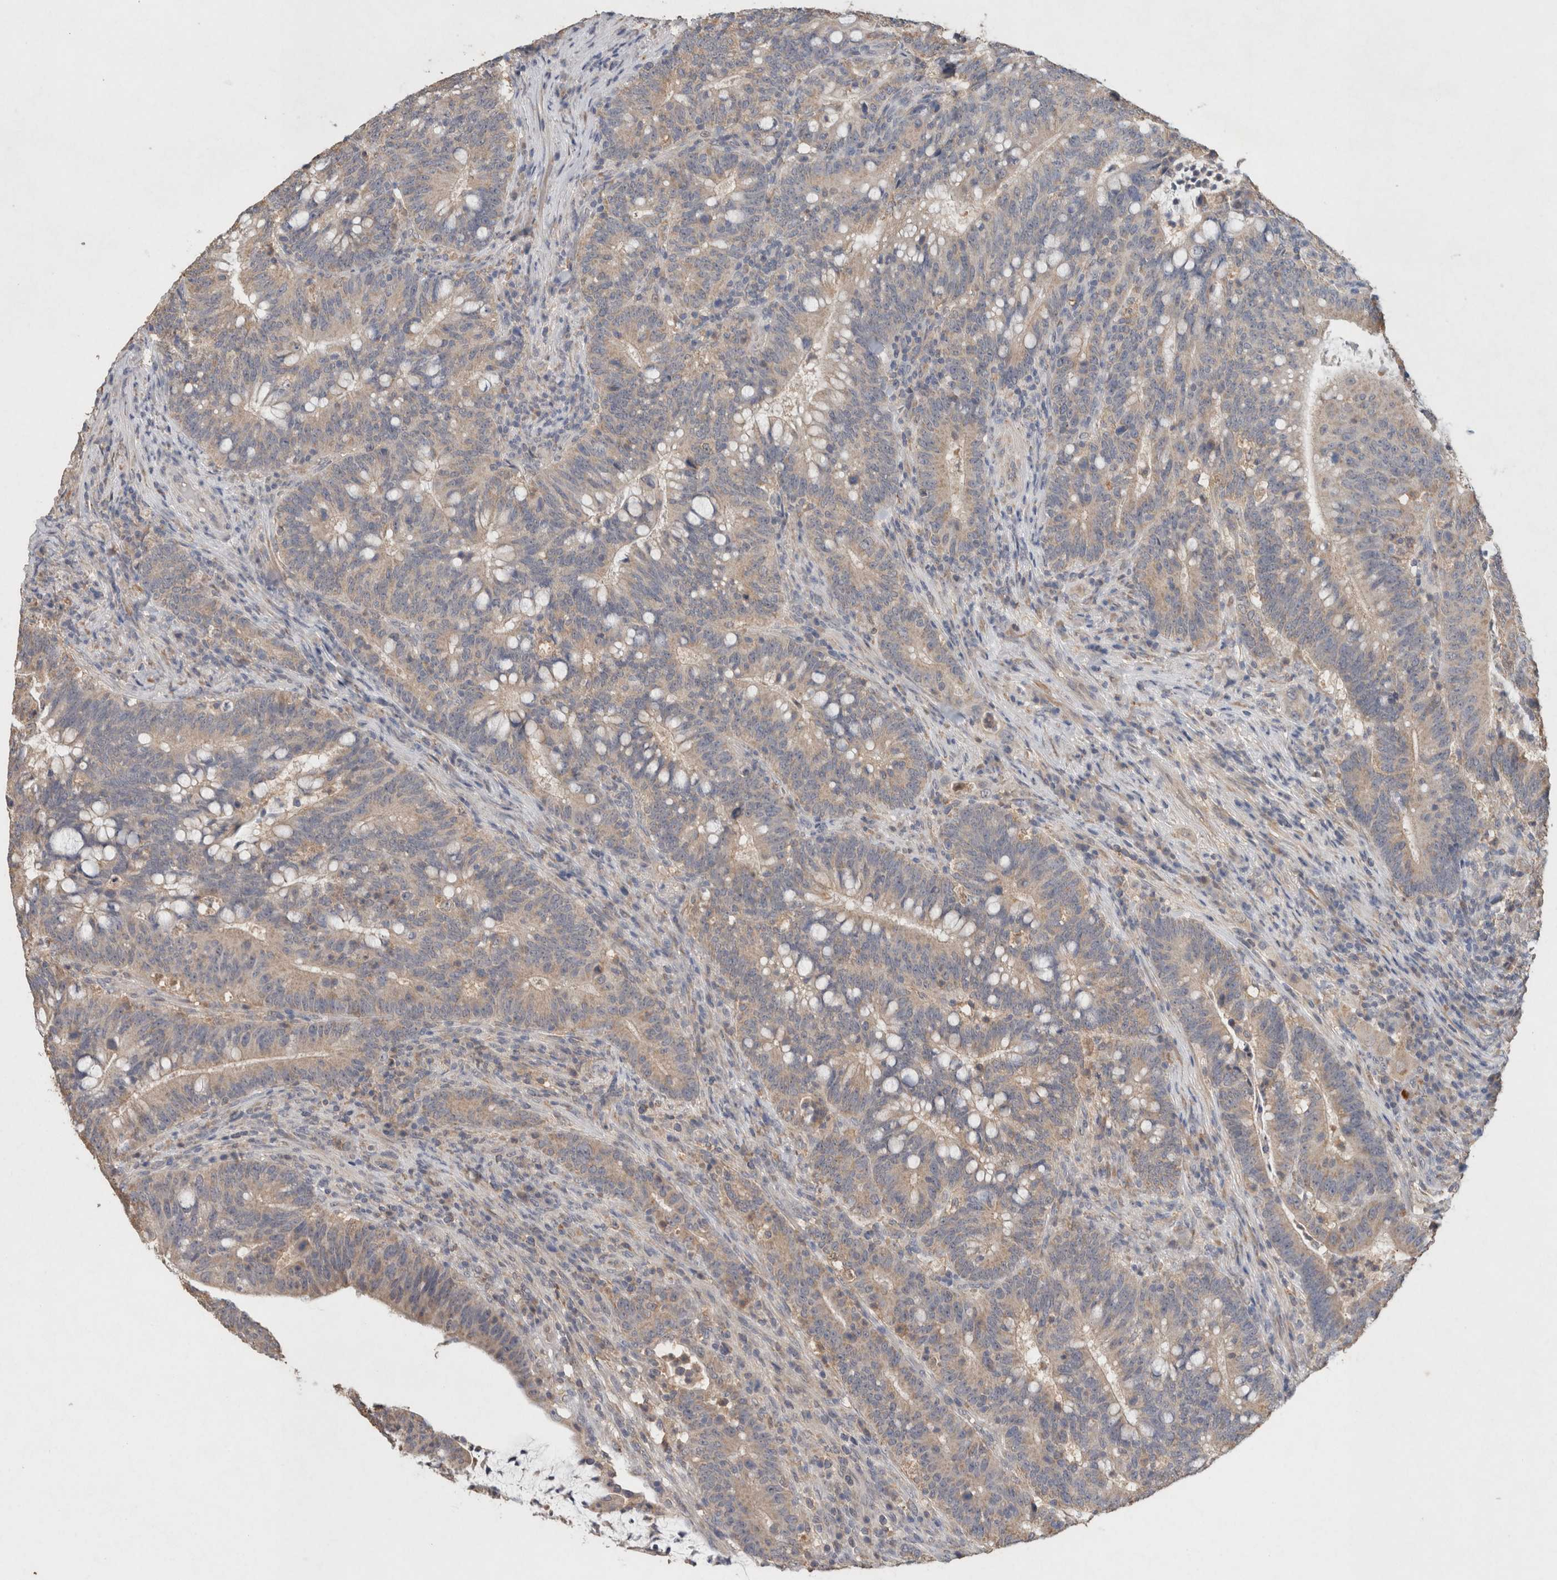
{"staining": {"intensity": "weak", "quantity": ">75%", "location": "cytoplasmic/membranous"}, "tissue": "colorectal cancer", "cell_type": "Tumor cells", "image_type": "cancer", "snomed": [{"axis": "morphology", "description": "Adenocarcinoma, NOS"}, {"axis": "topography", "description": "Colon"}], "caption": "A brown stain highlights weak cytoplasmic/membranous expression of a protein in human colorectal cancer tumor cells.", "gene": "RAB14", "patient": {"sex": "female", "age": 66}}